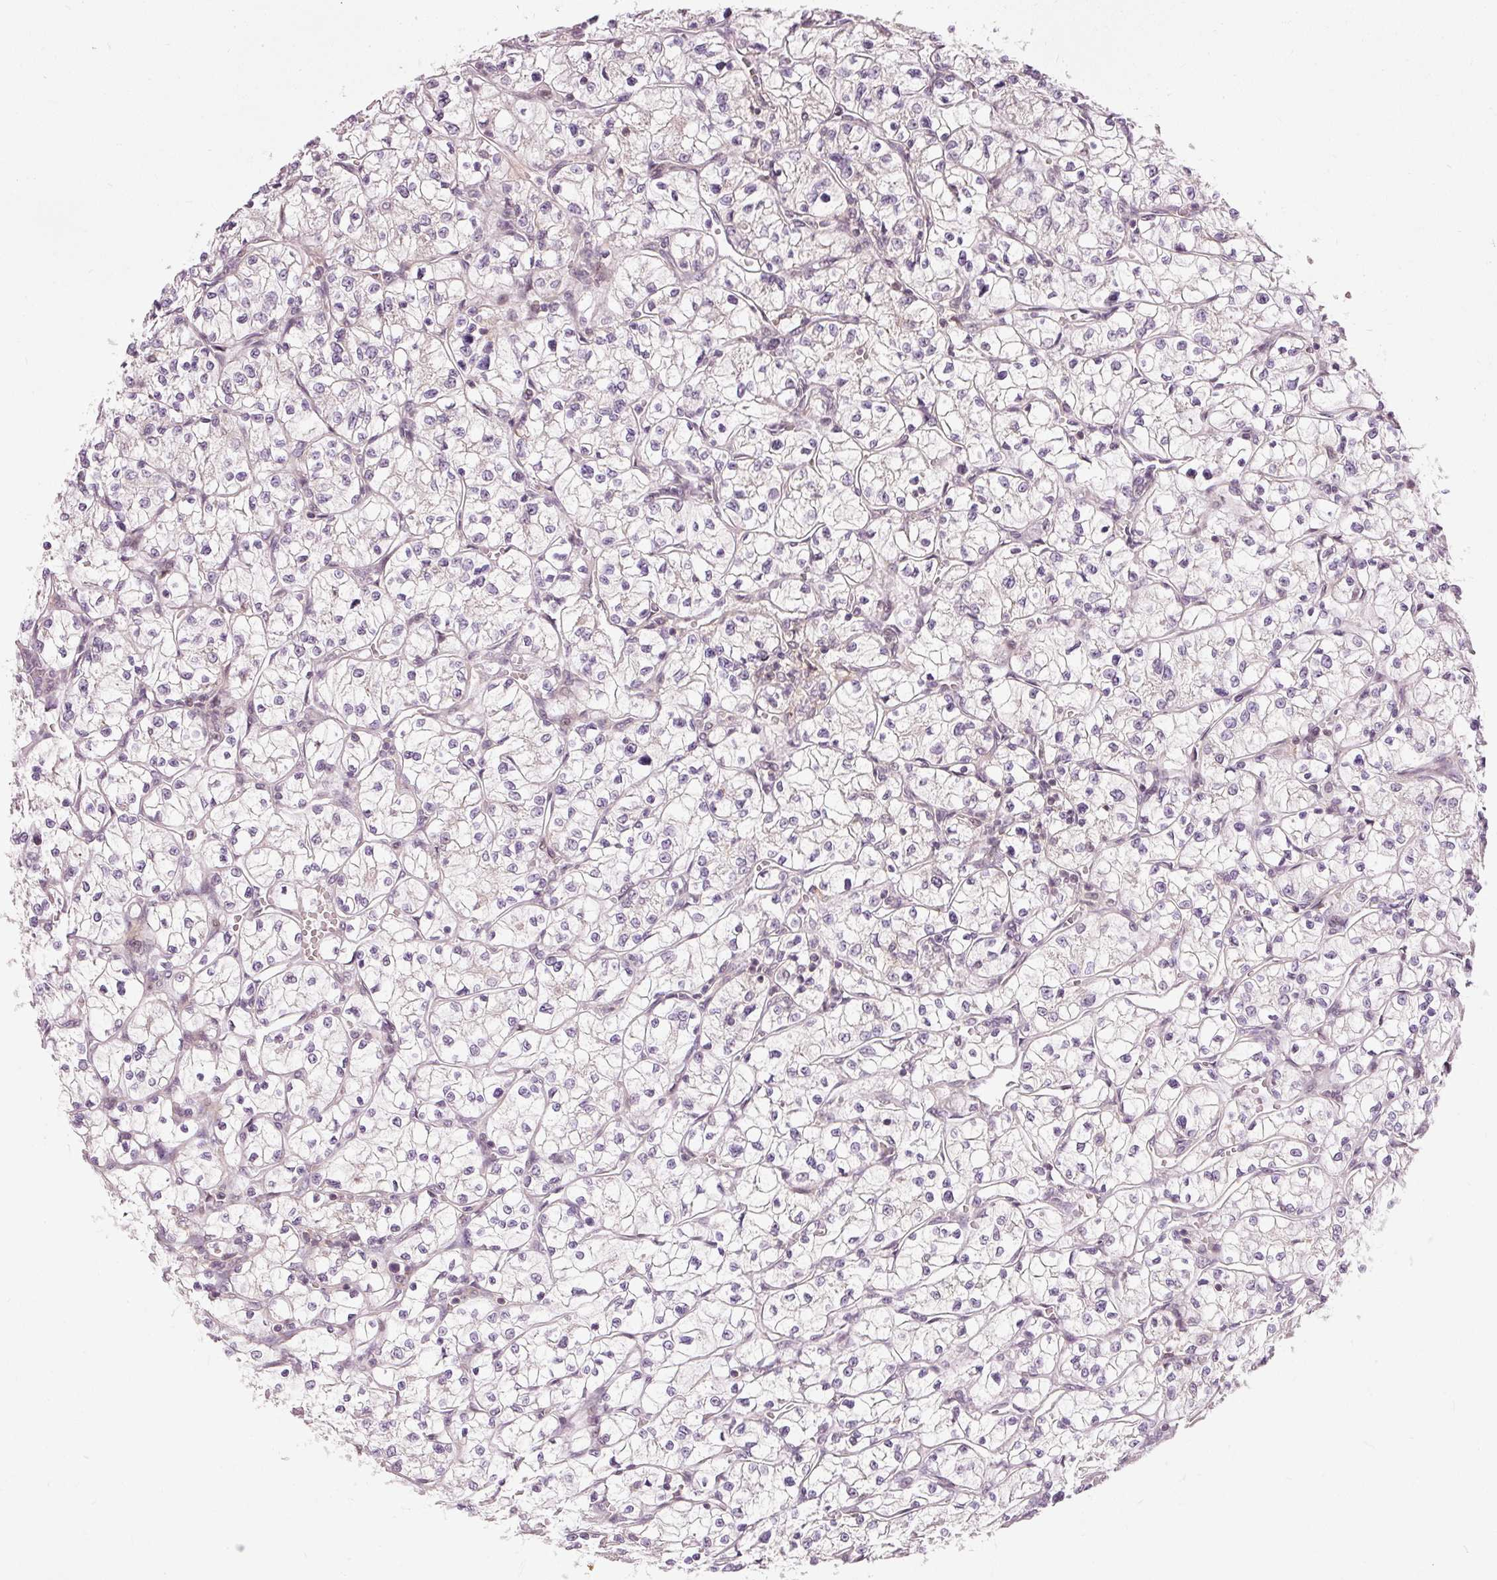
{"staining": {"intensity": "negative", "quantity": "none", "location": "none"}, "tissue": "renal cancer", "cell_type": "Tumor cells", "image_type": "cancer", "snomed": [{"axis": "morphology", "description": "Adenocarcinoma, NOS"}, {"axis": "topography", "description": "Kidney"}], "caption": "An immunohistochemistry (IHC) photomicrograph of renal cancer is shown. There is no staining in tumor cells of renal cancer.", "gene": "THOC6", "patient": {"sex": "female", "age": 64}}